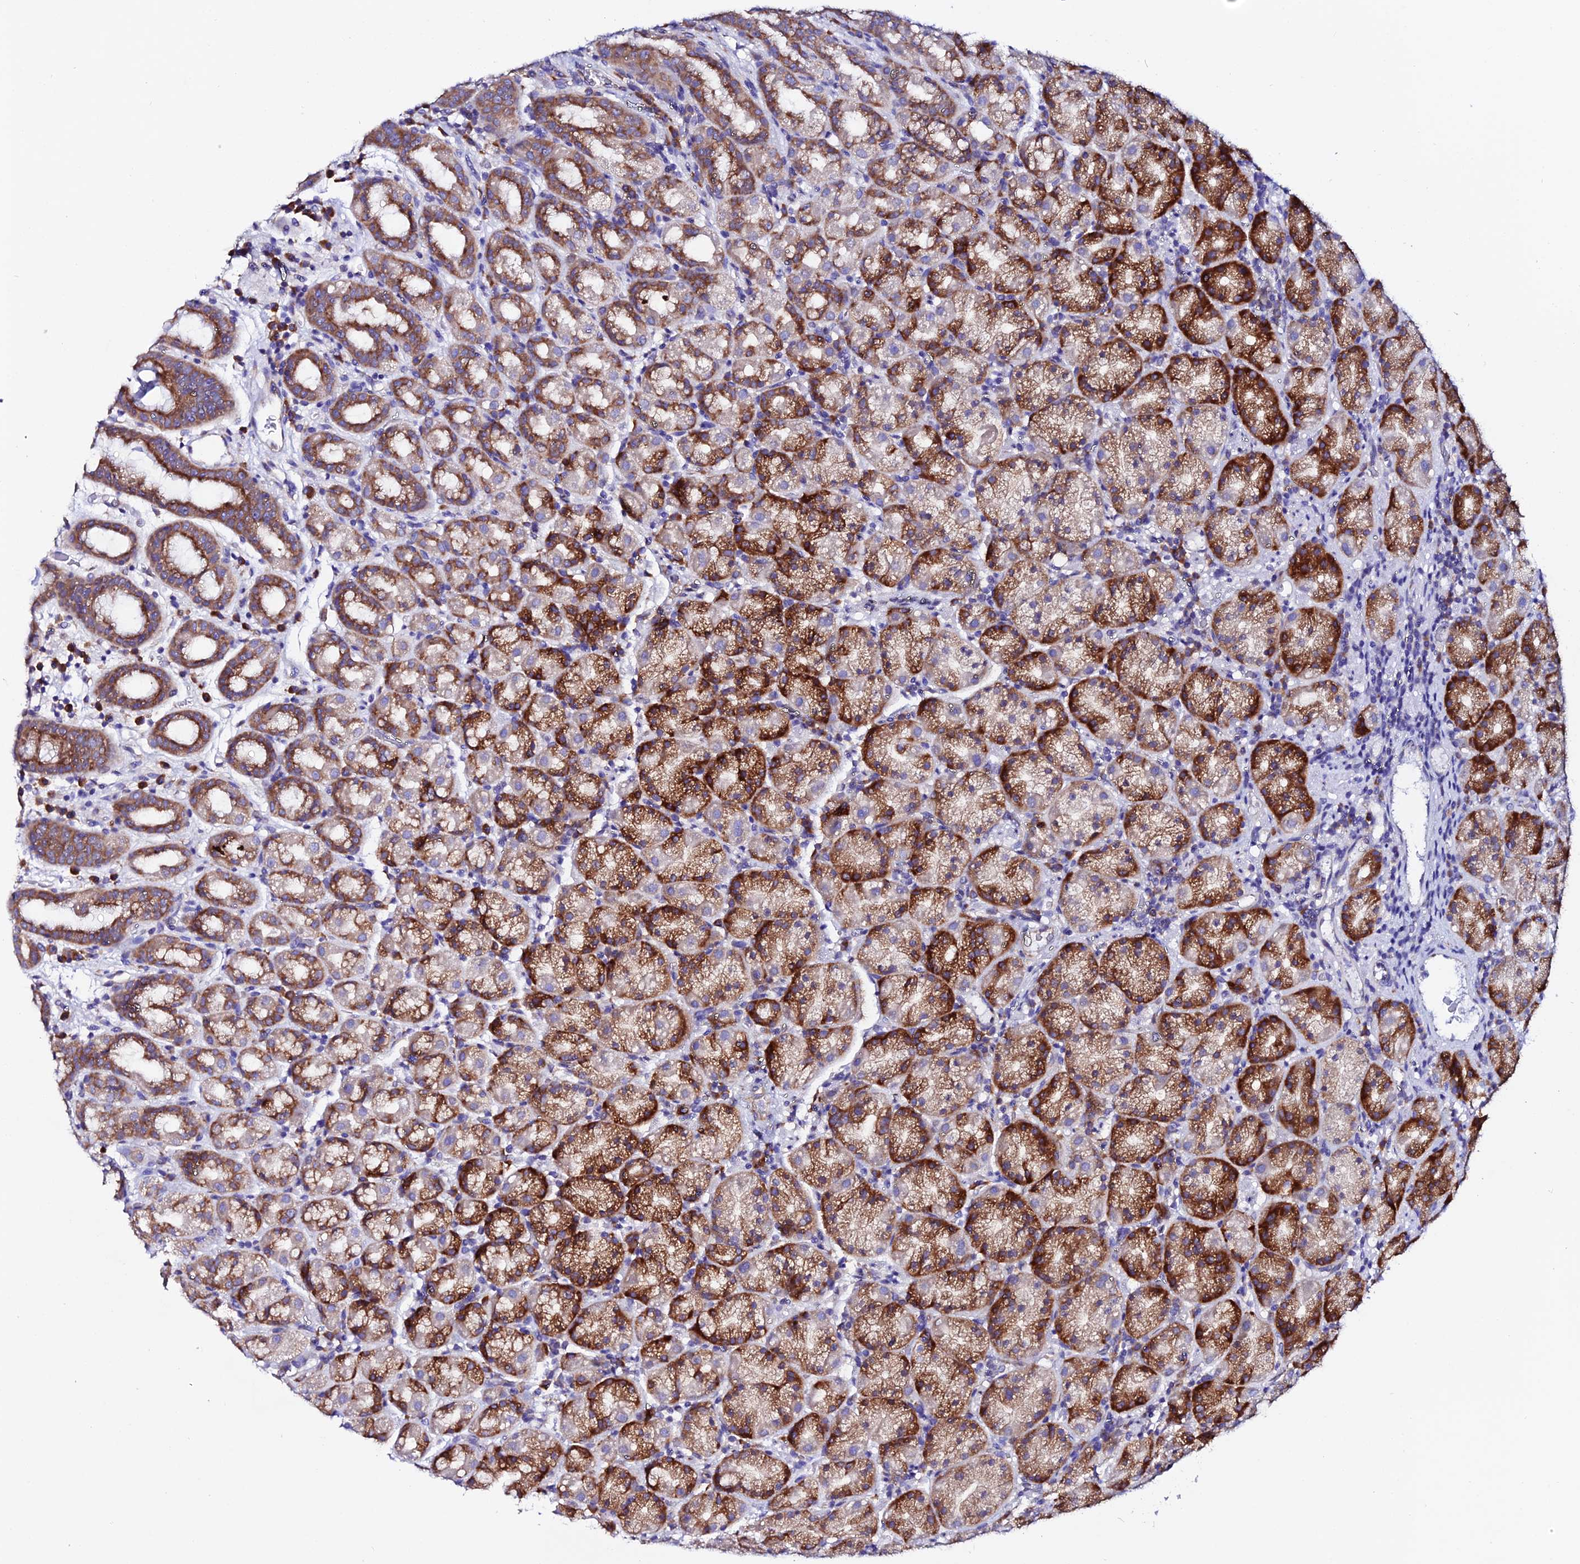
{"staining": {"intensity": "strong", "quantity": "25%-75%", "location": "cytoplasmic/membranous"}, "tissue": "stomach", "cell_type": "Glandular cells", "image_type": "normal", "snomed": [{"axis": "morphology", "description": "Normal tissue, NOS"}, {"axis": "topography", "description": "Stomach, upper"}, {"axis": "topography", "description": "Stomach, lower"}, {"axis": "topography", "description": "Small intestine"}], "caption": "Stomach stained for a protein demonstrates strong cytoplasmic/membranous positivity in glandular cells. (DAB (3,3'-diaminobenzidine) = brown stain, brightfield microscopy at high magnification).", "gene": "EEF1G", "patient": {"sex": "male", "age": 68}}